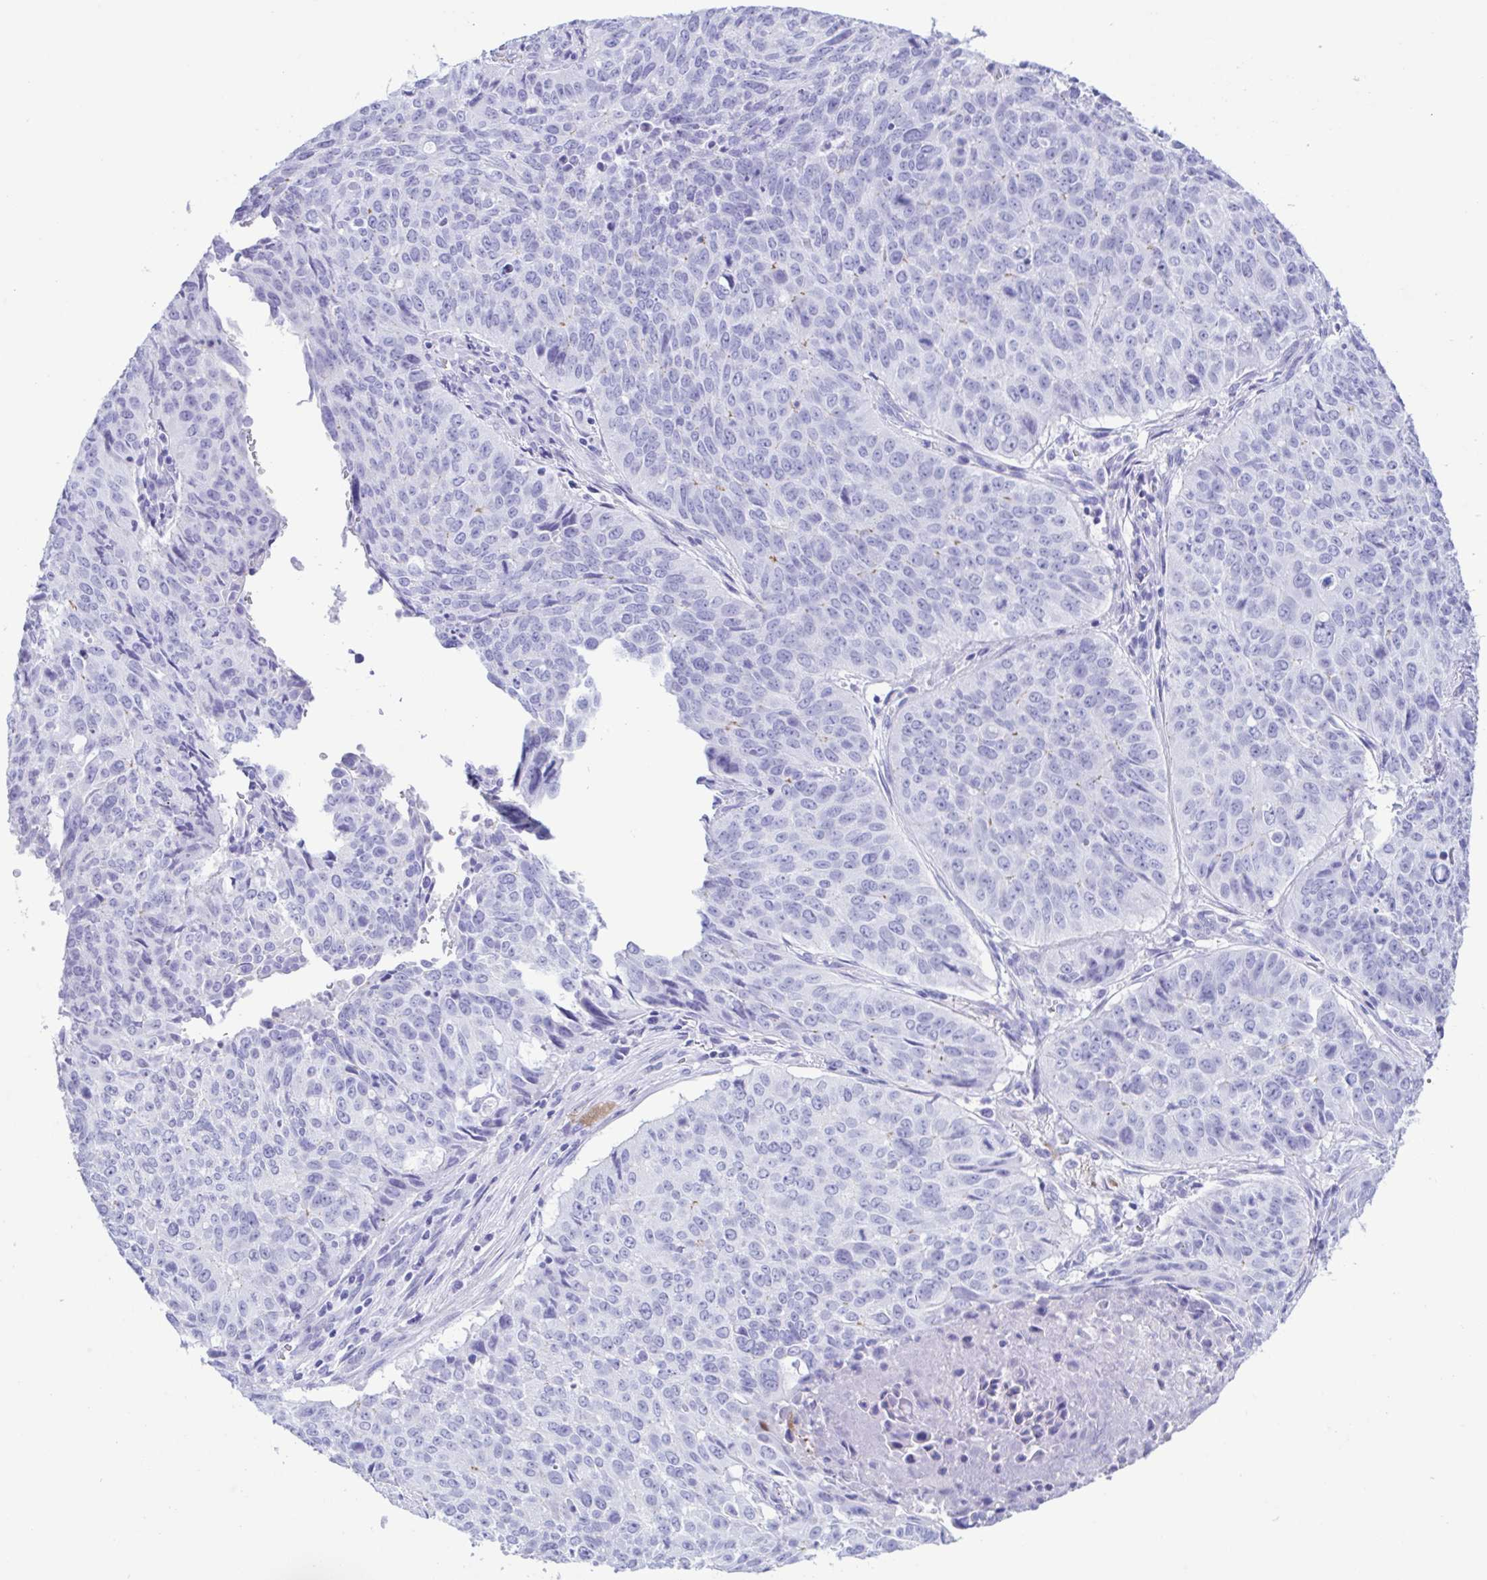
{"staining": {"intensity": "negative", "quantity": "none", "location": "none"}, "tissue": "lung cancer", "cell_type": "Tumor cells", "image_type": "cancer", "snomed": [{"axis": "morphology", "description": "Normal tissue, NOS"}, {"axis": "morphology", "description": "Squamous cell carcinoma, NOS"}, {"axis": "topography", "description": "Bronchus"}, {"axis": "topography", "description": "Lung"}], "caption": "There is no significant expression in tumor cells of squamous cell carcinoma (lung). Nuclei are stained in blue.", "gene": "TSPY2", "patient": {"sex": "male", "age": 64}}